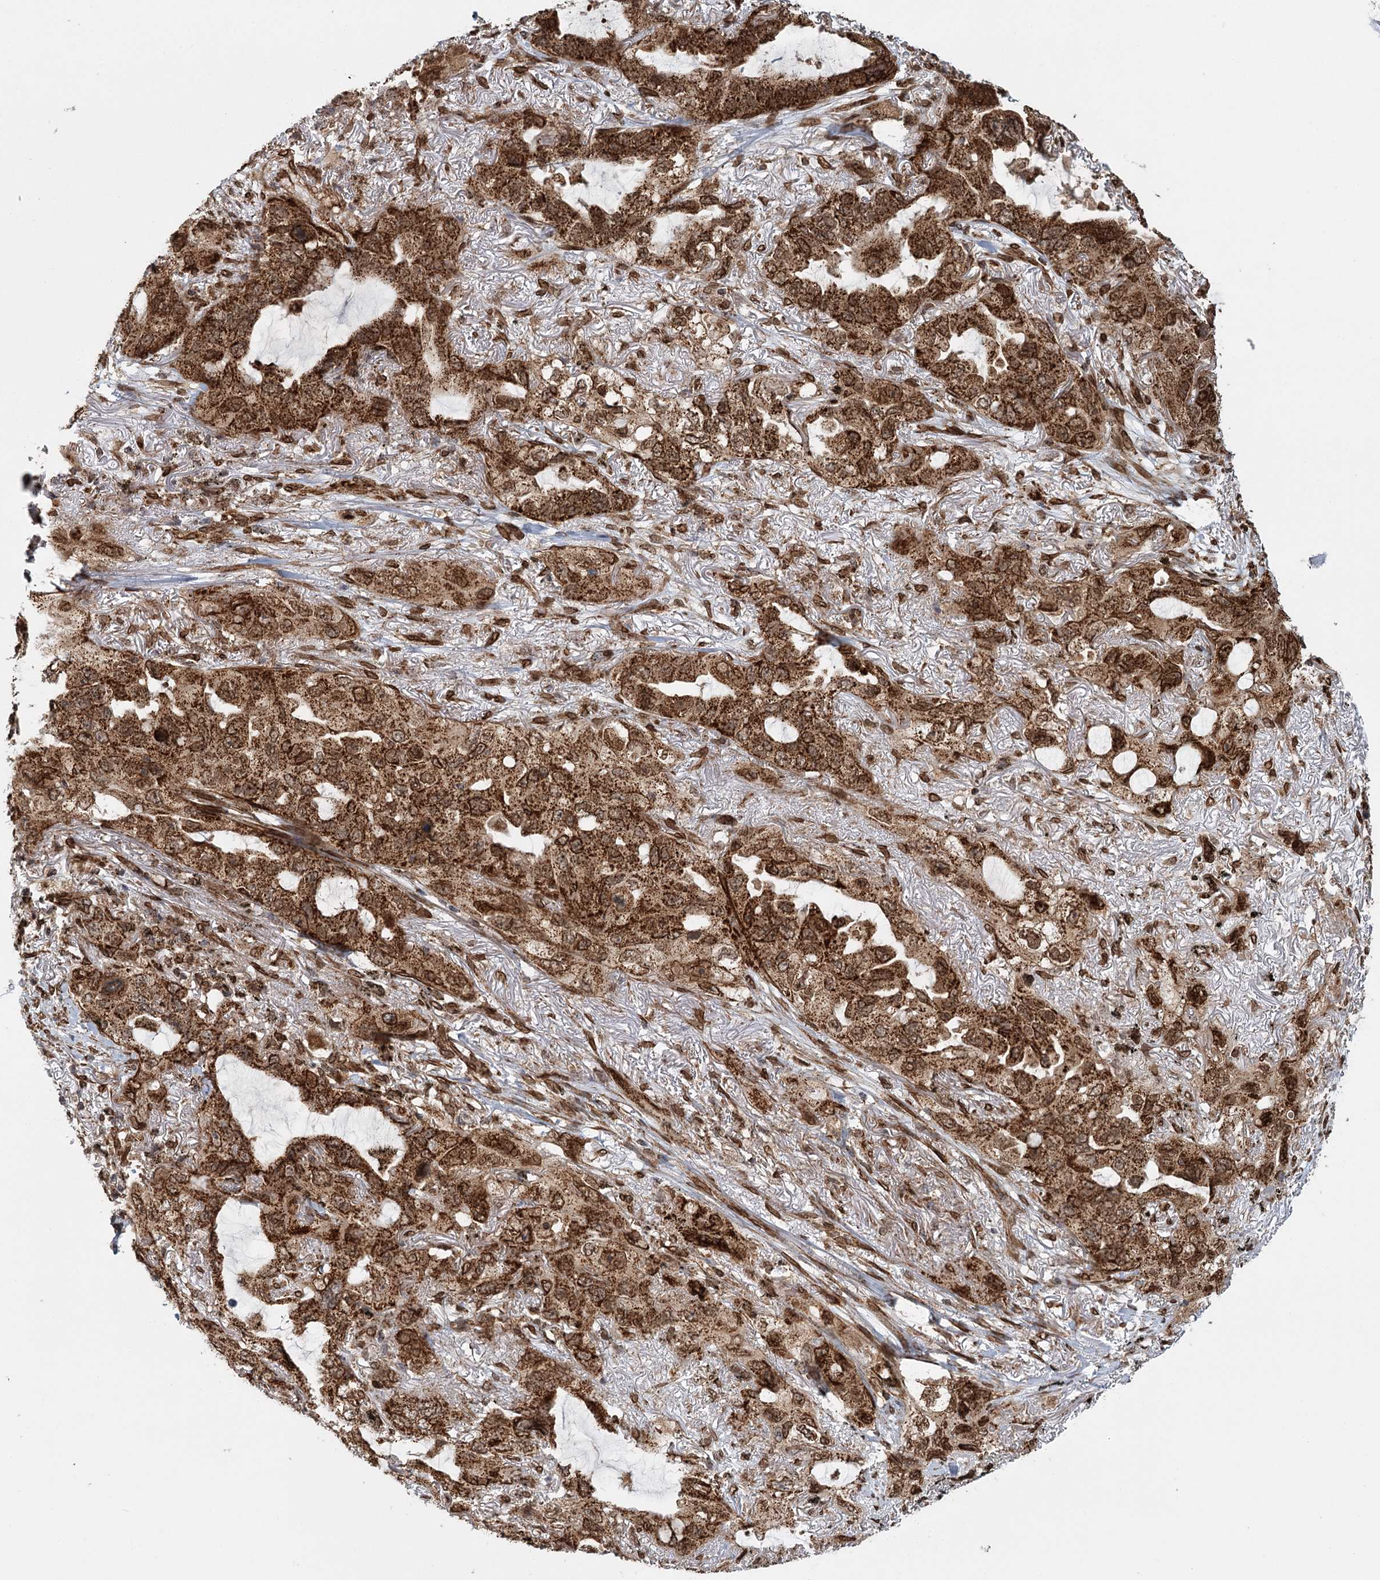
{"staining": {"intensity": "strong", "quantity": ">75%", "location": "cytoplasmic/membranous"}, "tissue": "lung cancer", "cell_type": "Tumor cells", "image_type": "cancer", "snomed": [{"axis": "morphology", "description": "Squamous cell carcinoma, NOS"}, {"axis": "topography", "description": "Lung"}], "caption": "Protein analysis of squamous cell carcinoma (lung) tissue demonstrates strong cytoplasmic/membranous expression in approximately >75% of tumor cells.", "gene": "BCKDHA", "patient": {"sex": "female", "age": 73}}